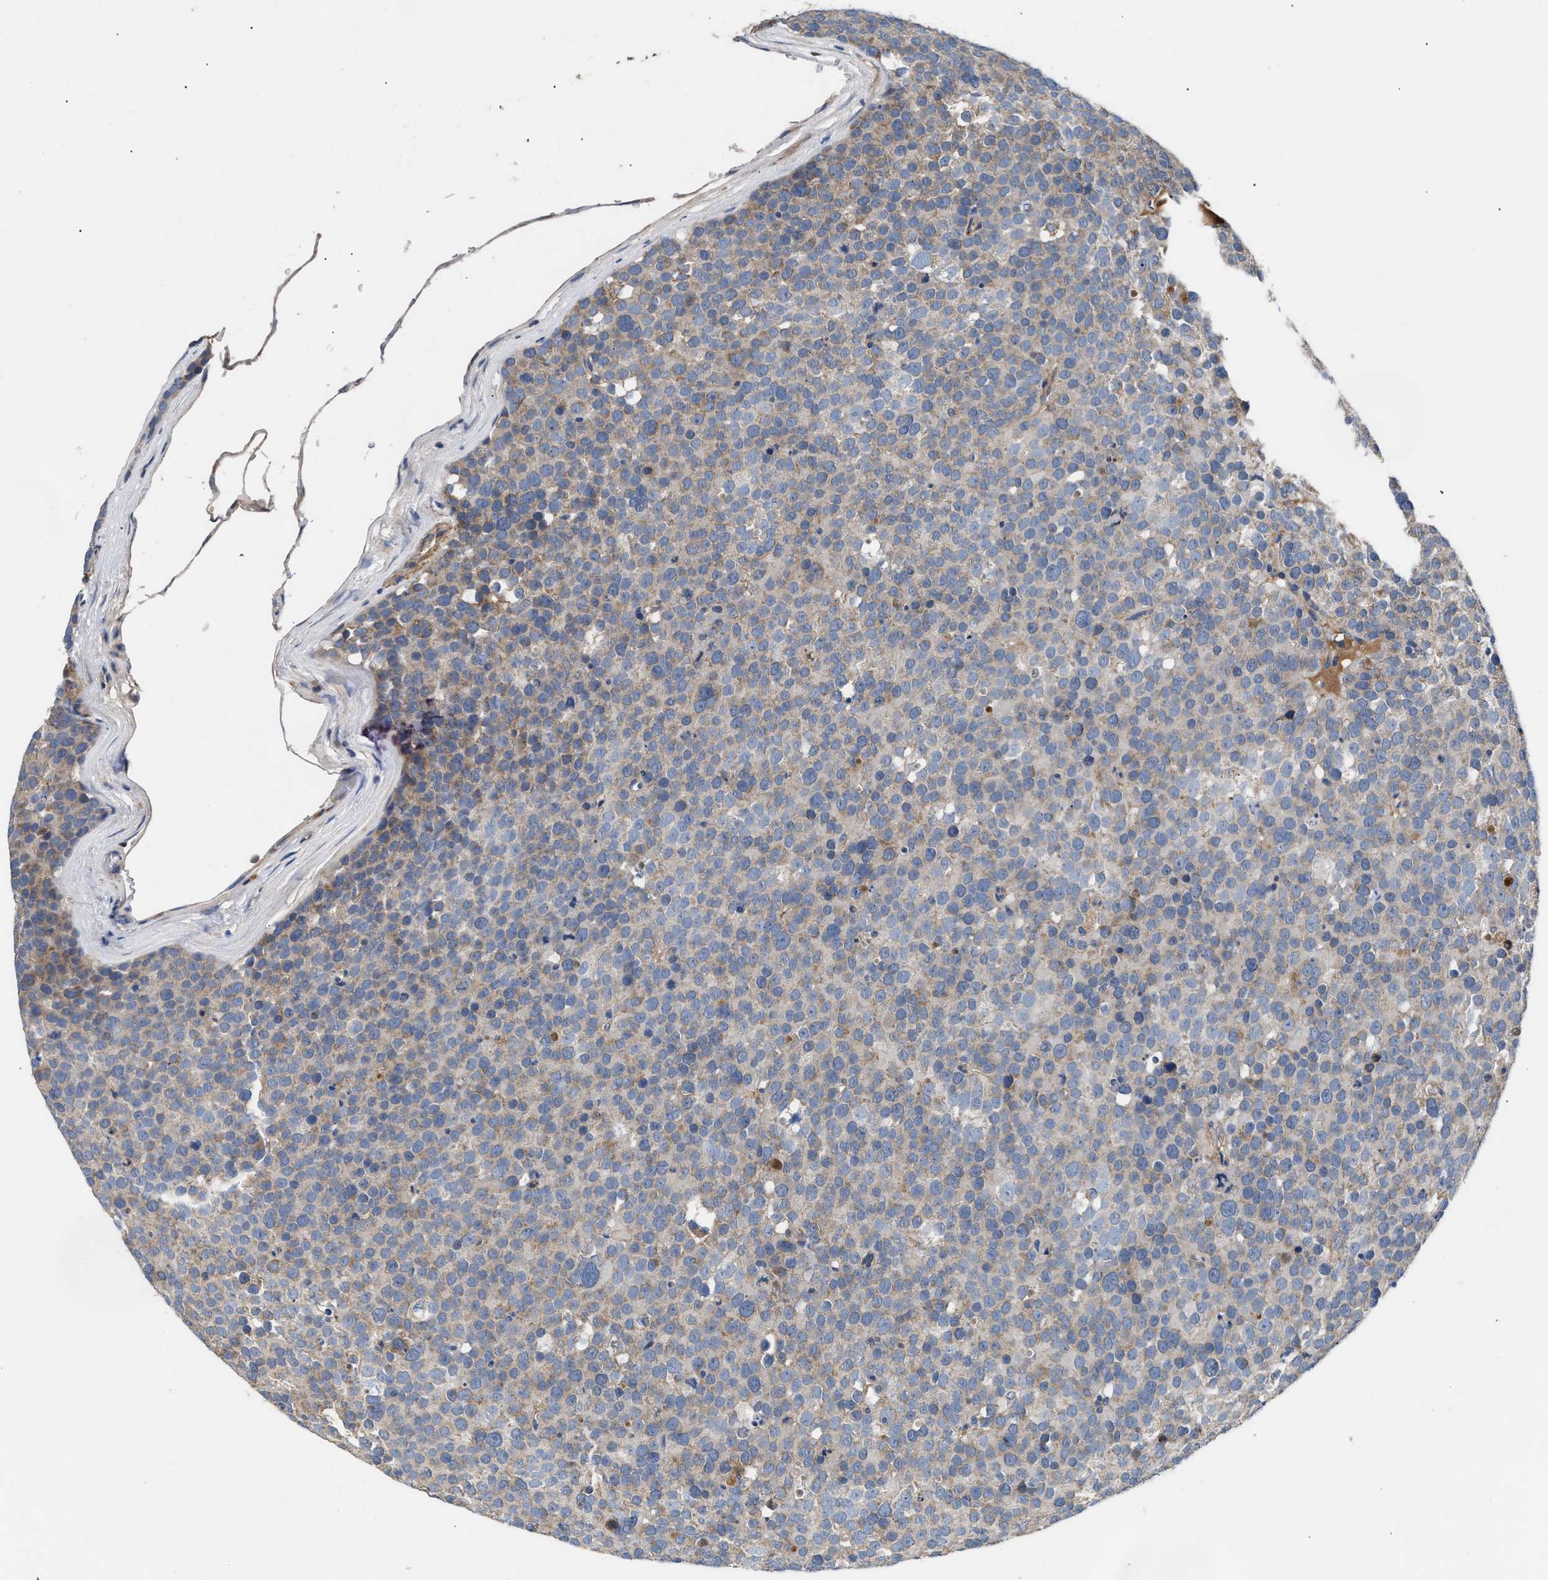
{"staining": {"intensity": "negative", "quantity": "none", "location": "none"}, "tissue": "testis cancer", "cell_type": "Tumor cells", "image_type": "cancer", "snomed": [{"axis": "morphology", "description": "Seminoma, NOS"}, {"axis": "topography", "description": "Testis"}], "caption": "IHC image of testis seminoma stained for a protein (brown), which demonstrates no expression in tumor cells. (DAB IHC with hematoxylin counter stain).", "gene": "CCDC171", "patient": {"sex": "male", "age": 71}}